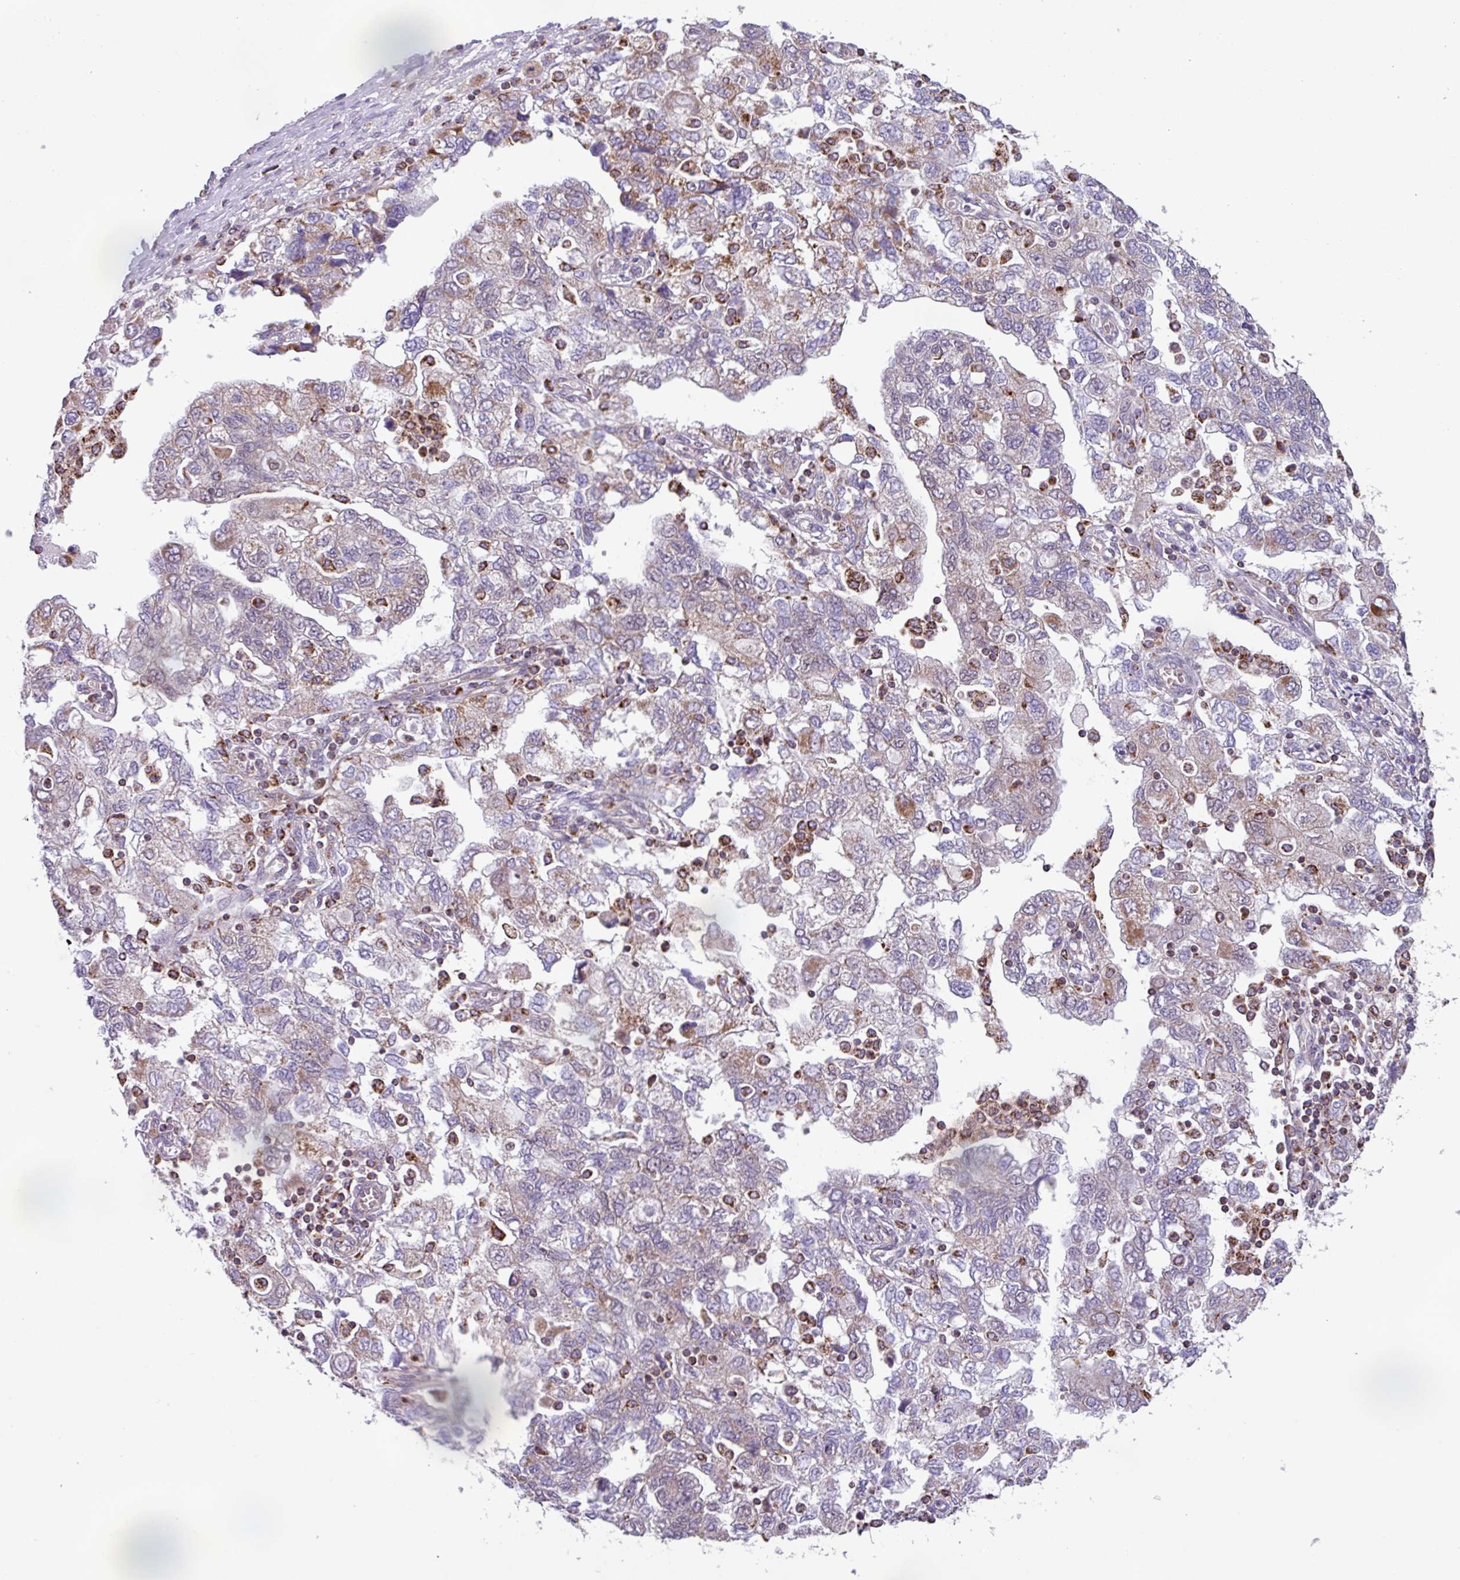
{"staining": {"intensity": "weak", "quantity": "<25%", "location": "cytoplasmic/membranous"}, "tissue": "ovarian cancer", "cell_type": "Tumor cells", "image_type": "cancer", "snomed": [{"axis": "morphology", "description": "Carcinoma, NOS"}, {"axis": "morphology", "description": "Cystadenocarcinoma, serous, NOS"}, {"axis": "topography", "description": "Ovary"}], "caption": "Tumor cells are negative for brown protein staining in carcinoma (ovarian).", "gene": "AKIRIN1", "patient": {"sex": "female", "age": 69}}